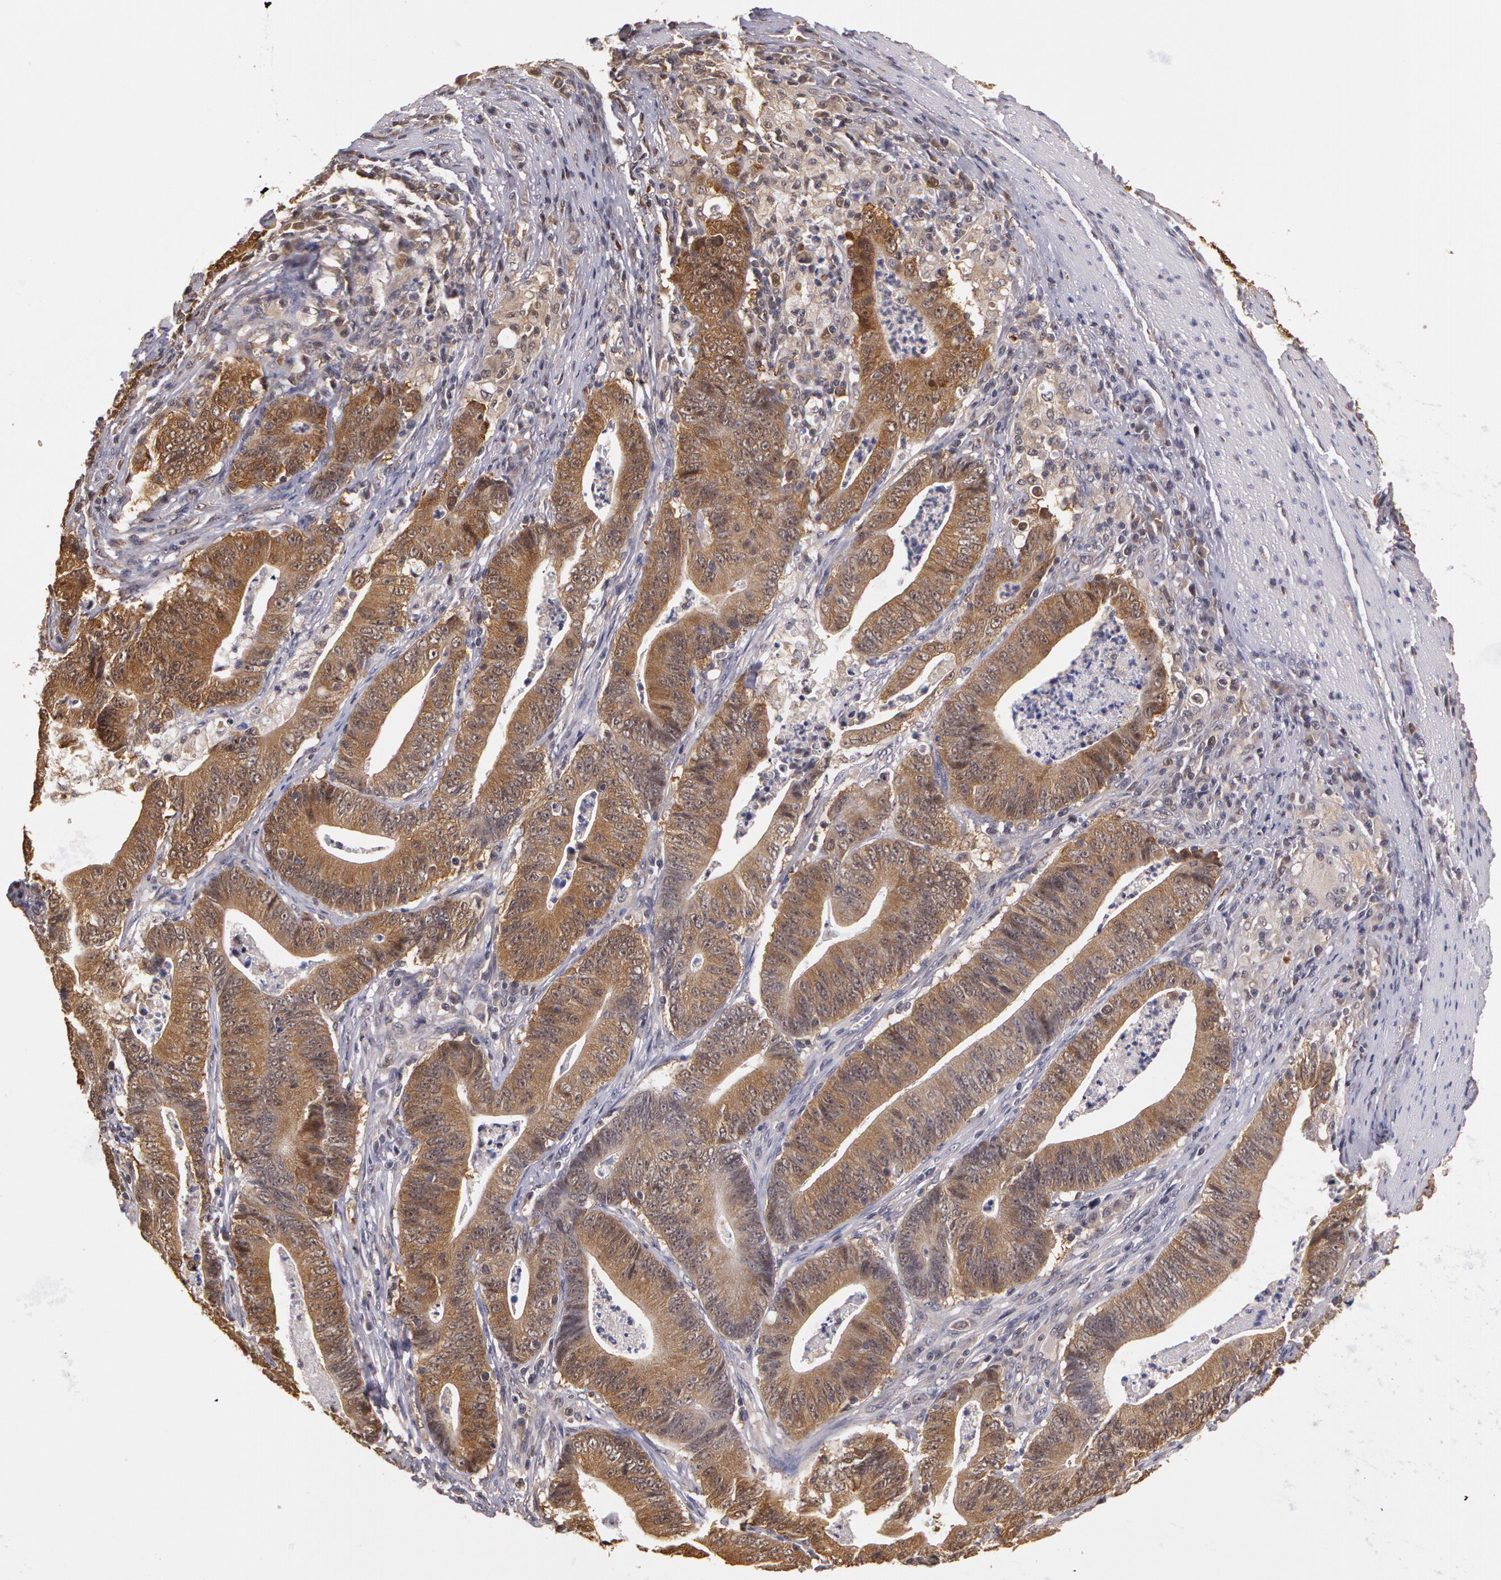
{"staining": {"intensity": "weak", "quantity": ">75%", "location": "cytoplasmic/membranous"}, "tissue": "stomach cancer", "cell_type": "Tumor cells", "image_type": "cancer", "snomed": [{"axis": "morphology", "description": "Adenocarcinoma, NOS"}, {"axis": "topography", "description": "Stomach, lower"}], "caption": "There is low levels of weak cytoplasmic/membranous positivity in tumor cells of adenocarcinoma (stomach), as demonstrated by immunohistochemical staining (brown color).", "gene": "AHSA1", "patient": {"sex": "female", "age": 86}}